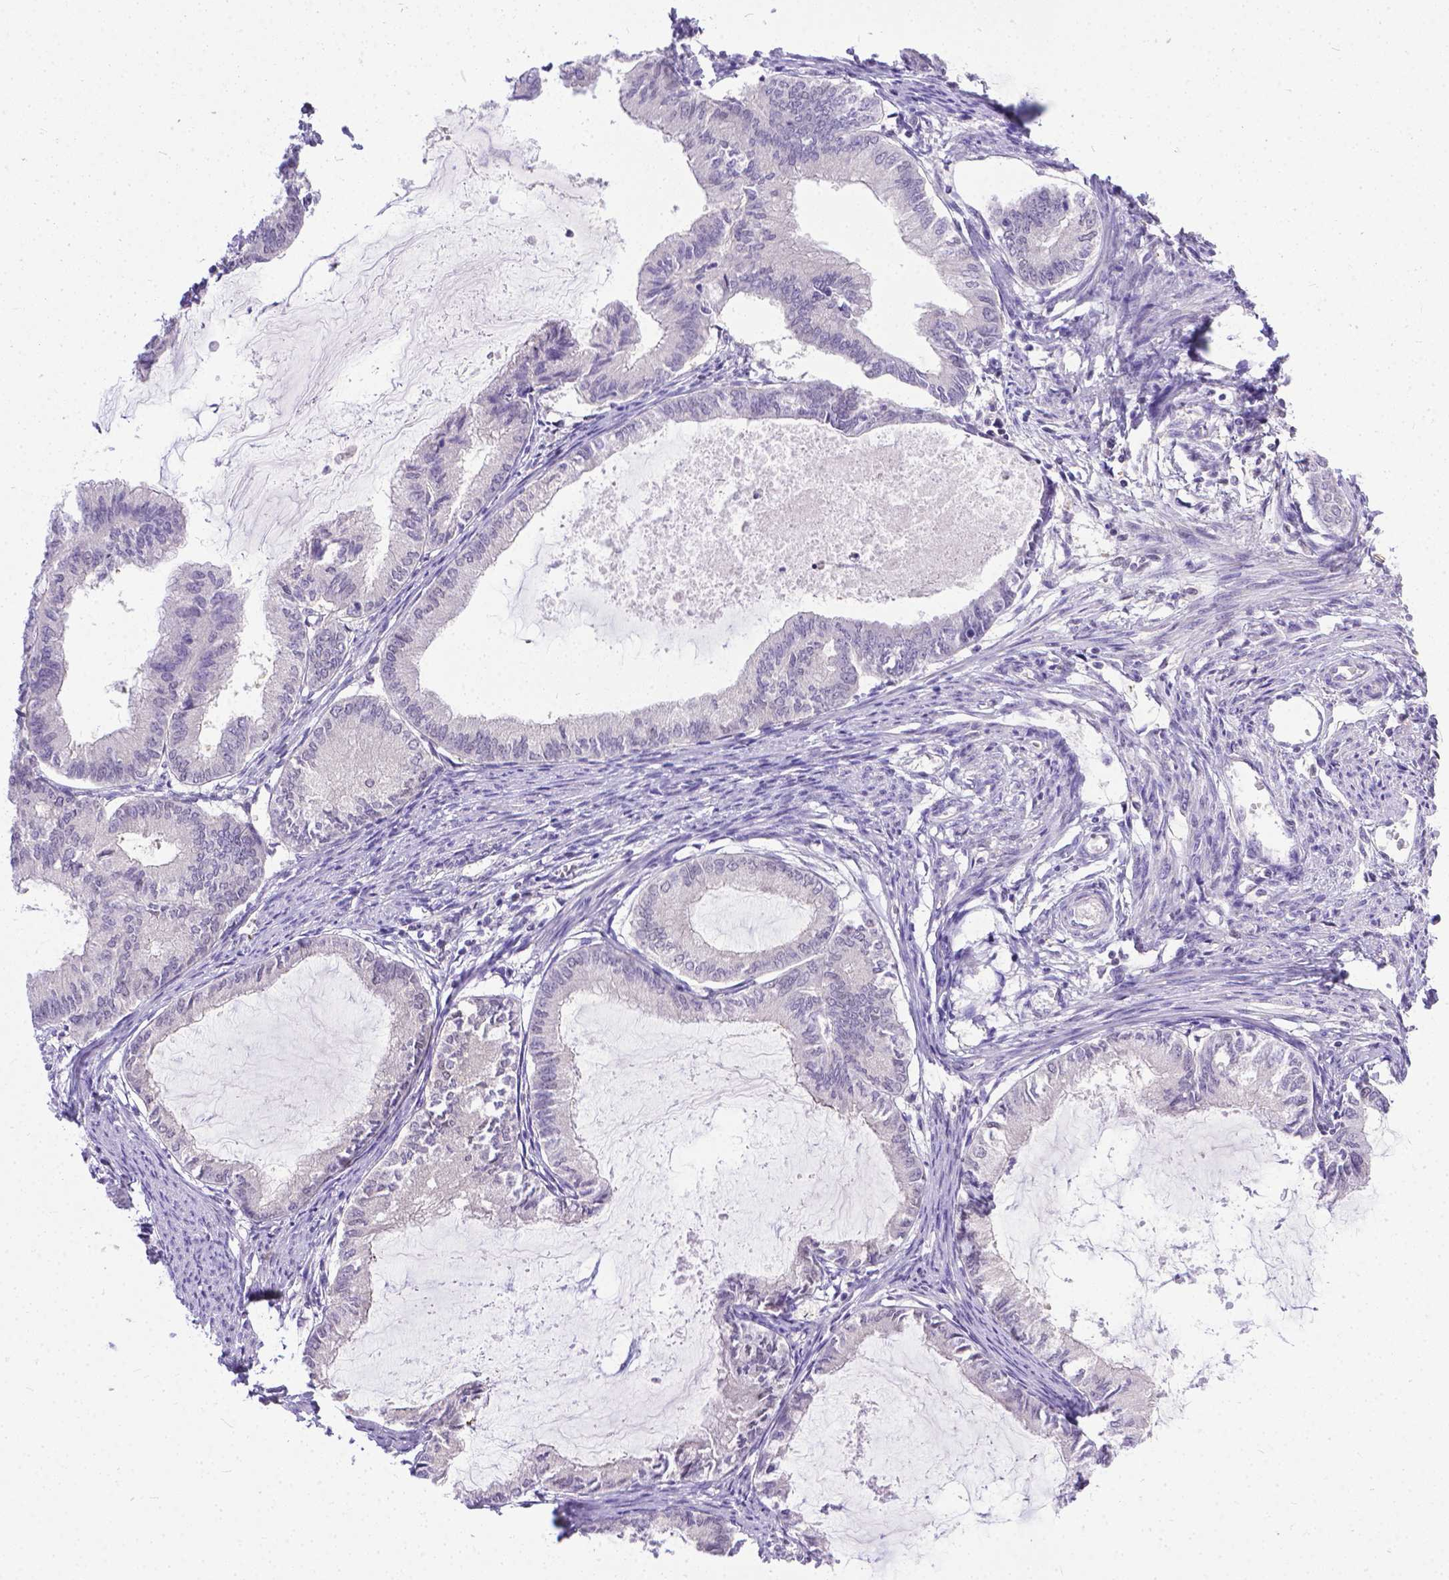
{"staining": {"intensity": "negative", "quantity": "none", "location": "none"}, "tissue": "endometrial cancer", "cell_type": "Tumor cells", "image_type": "cancer", "snomed": [{"axis": "morphology", "description": "Adenocarcinoma, NOS"}, {"axis": "topography", "description": "Endometrium"}], "caption": "There is no significant staining in tumor cells of endometrial cancer (adenocarcinoma).", "gene": "TTLL6", "patient": {"sex": "female", "age": 86}}